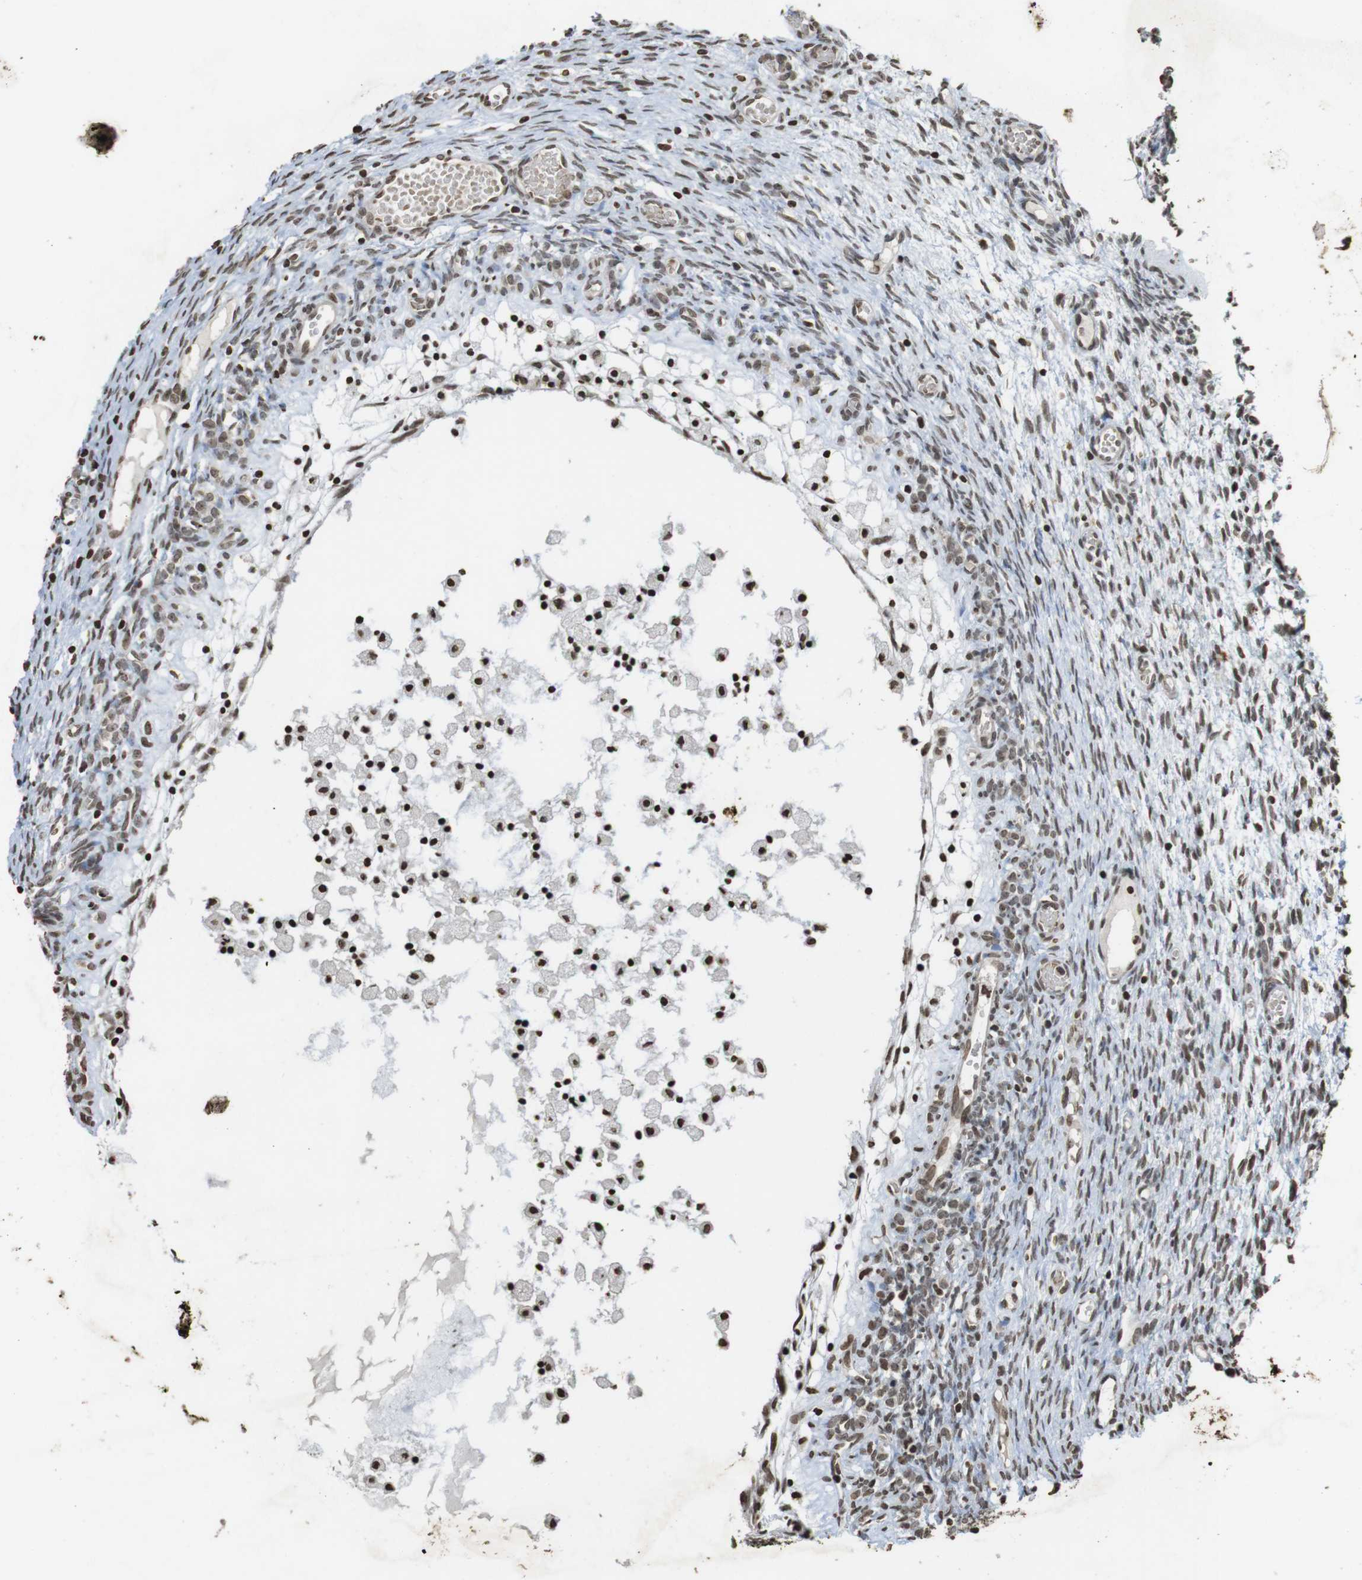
{"staining": {"intensity": "weak", "quantity": ">75%", "location": "nuclear"}, "tissue": "ovary", "cell_type": "Ovarian stroma cells", "image_type": "normal", "snomed": [{"axis": "morphology", "description": "Normal tissue, NOS"}, {"axis": "topography", "description": "Ovary"}], "caption": "Ovary stained for a protein shows weak nuclear positivity in ovarian stroma cells. Nuclei are stained in blue.", "gene": "FOXA3", "patient": {"sex": "female", "age": 35}}